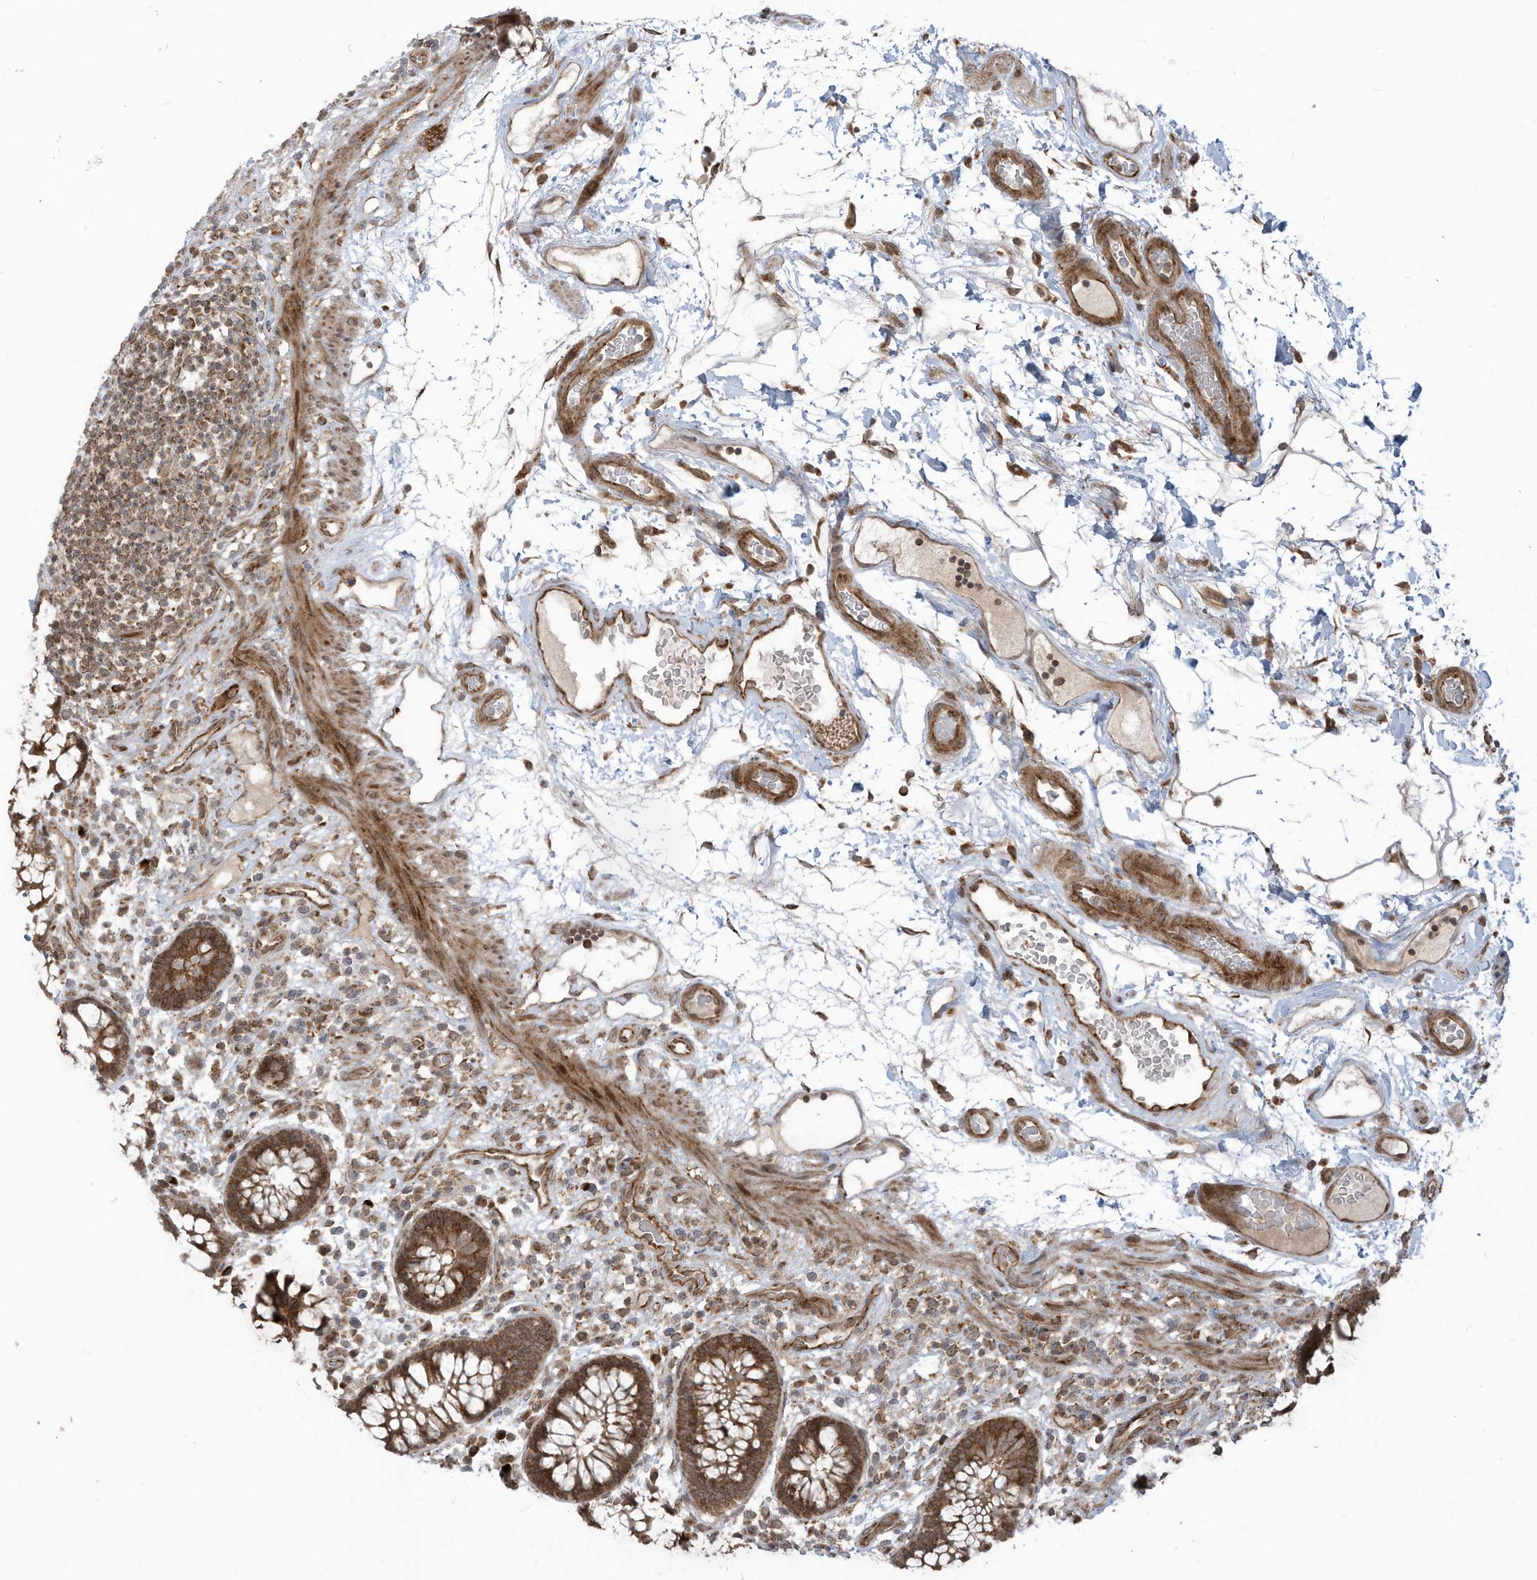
{"staining": {"intensity": "moderate", "quantity": ">75%", "location": "cytoplasmic/membranous"}, "tissue": "colon", "cell_type": "Endothelial cells", "image_type": "normal", "snomed": [{"axis": "morphology", "description": "Normal tissue, NOS"}, {"axis": "topography", "description": "Colon"}], "caption": "A brown stain labels moderate cytoplasmic/membranous staining of a protein in endothelial cells of normal human colon. The staining was performed using DAB, with brown indicating positive protein expression. Nuclei are stained blue with hematoxylin.", "gene": "TRIM67", "patient": {"sex": "female", "age": 79}}